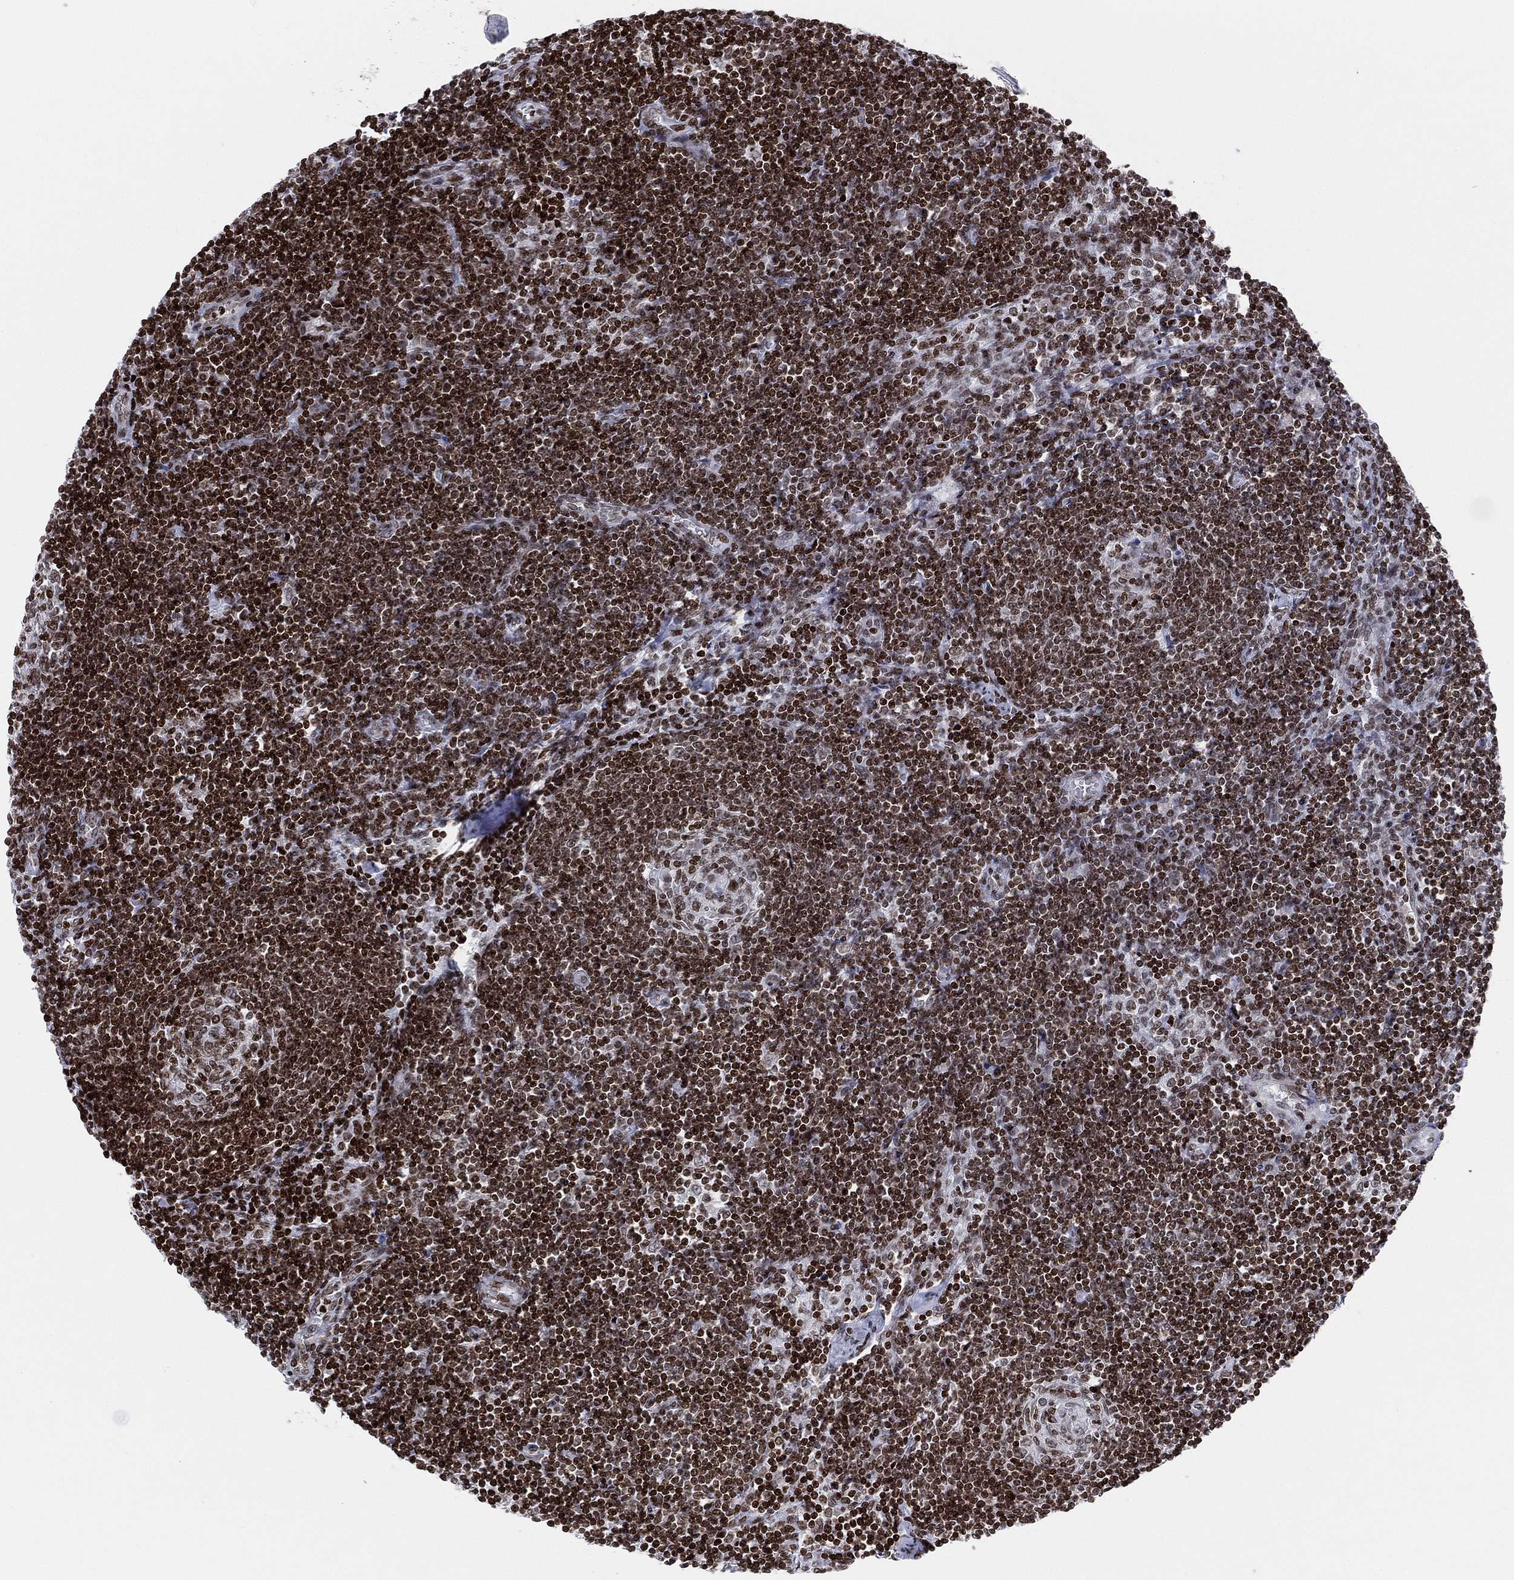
{"staining": {"intensity": "strong", "quantity": "25%-75%", "location": "nuclear"}, "tissue": "lymph node", "cell_type": "Germinal center cells", "image_type": "normal", "snomed": [{"axis": "morphology", "description": "Normal tissue, NOS"}, {"axis": "morphology", "description": "Adenocarcinoma, NOS"}, {"axis": "topography", "description": "Lymph node"}, {"axis": "topography", "description": "Pancreas"}], "caption": "Lymph node stained with DAB immunohistochemistry shows high levels of strong nuclear staining in about 25%-75% of germinal center cells. The protein is shown in brown color, while the nuclei are stained blue.", "gene": "MFSD14A", "patient": {"sex": "female", "age": 58}}